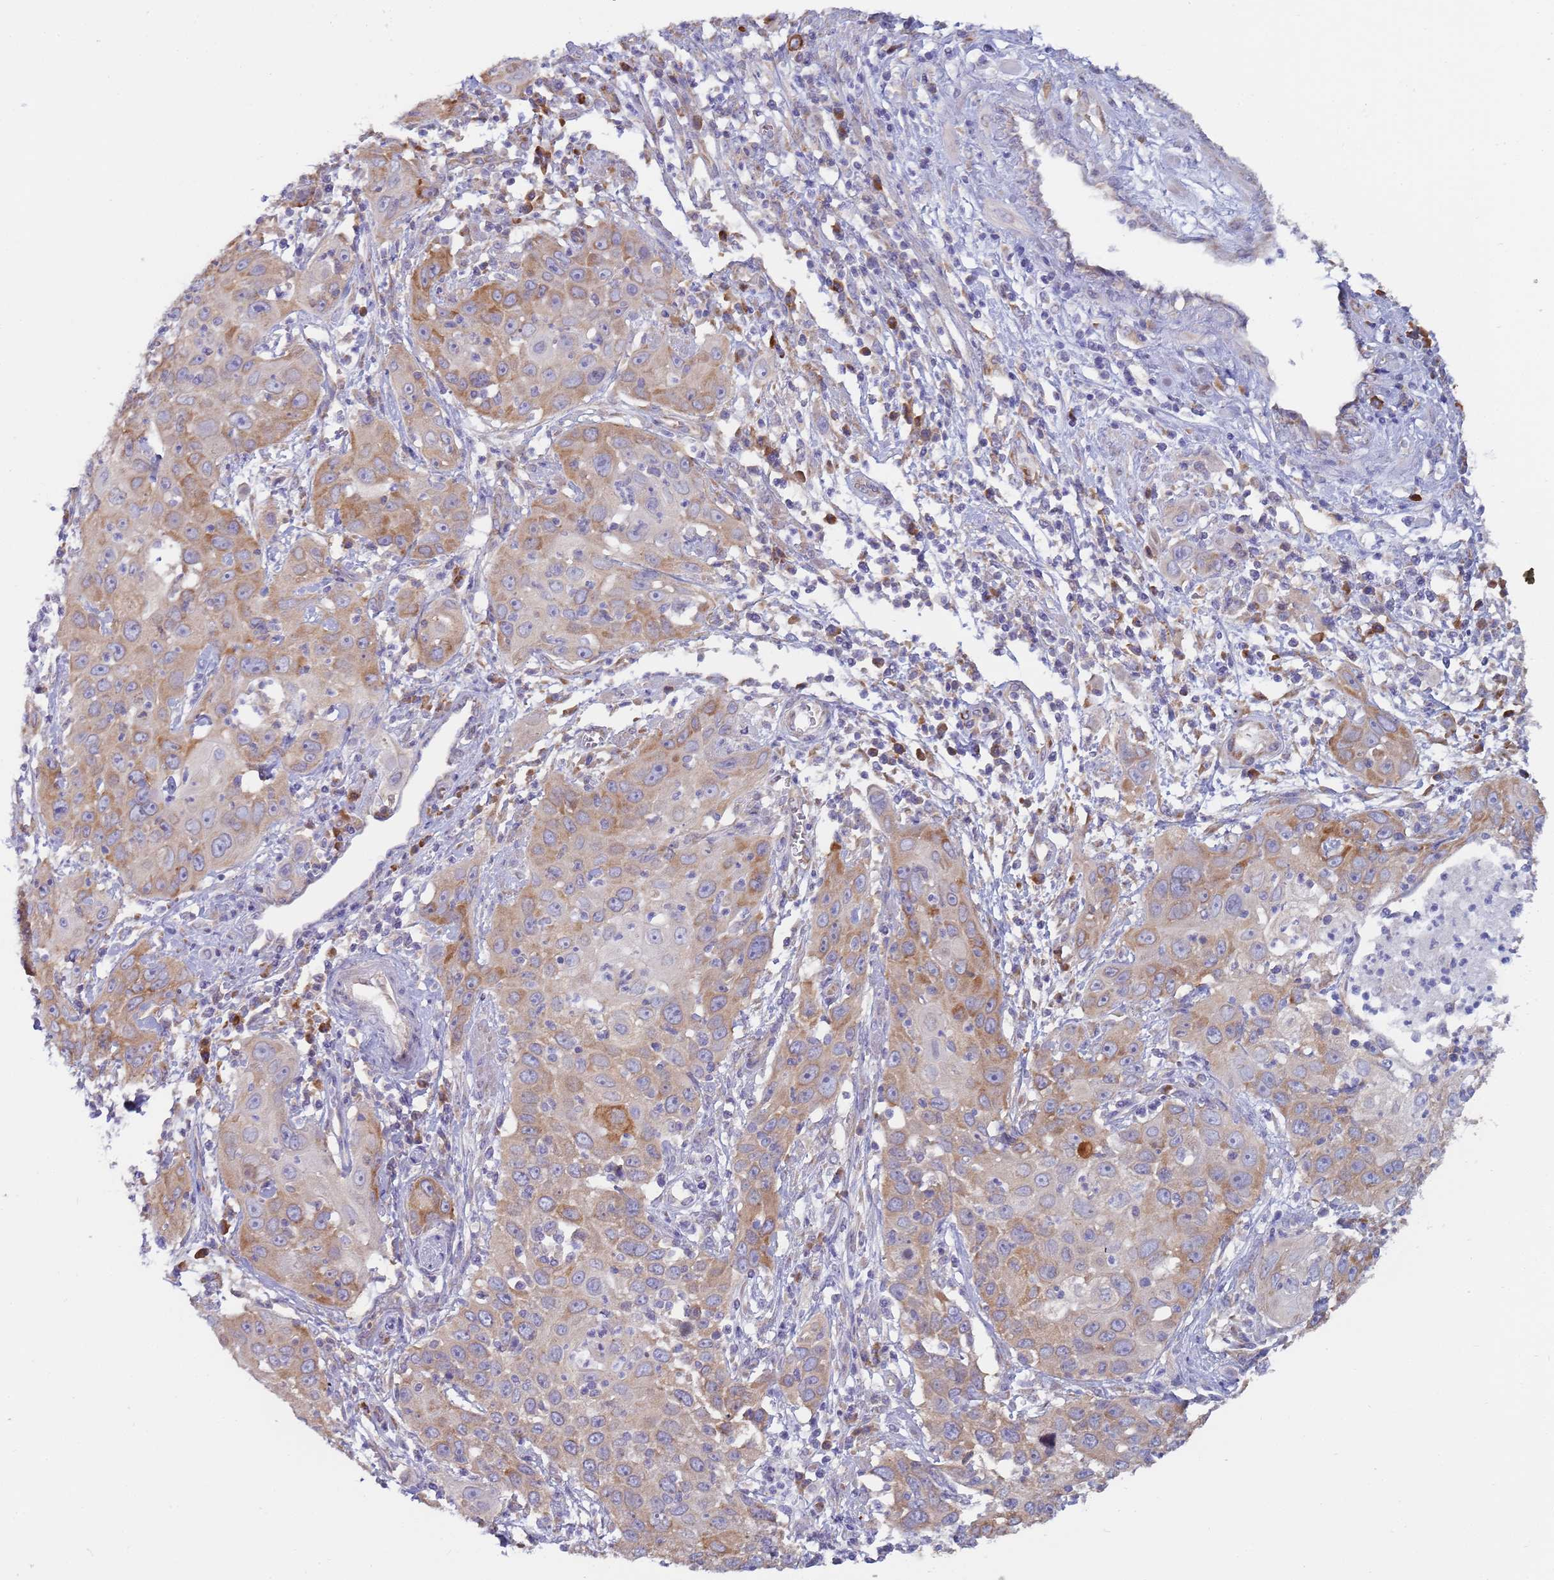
{"staining": {"intensity": "moderate", "quantity": "25%-75%", "location": "cytoplasmic/membranous"}, "tissue": "cervical cancer", "cell_type": "Tumor cells", "image_type": "cancer", "snomed": [{"axis": "morphology", "description": "Squamous cell carcinoma, NOS"}, {"axis": "topography", "description": "Cervix"}], "caption": "A medium amount of moderate cytoplasmic/membranous expression is identified in about 25%-75% of tumor cells in squamous cell carcinoma (cervical) tissue. The protein of interest is shown in brown color, while the nuclei are stained blue.", "gene": "ZNF844", "patient": {"sex": "female", "age": 36}}